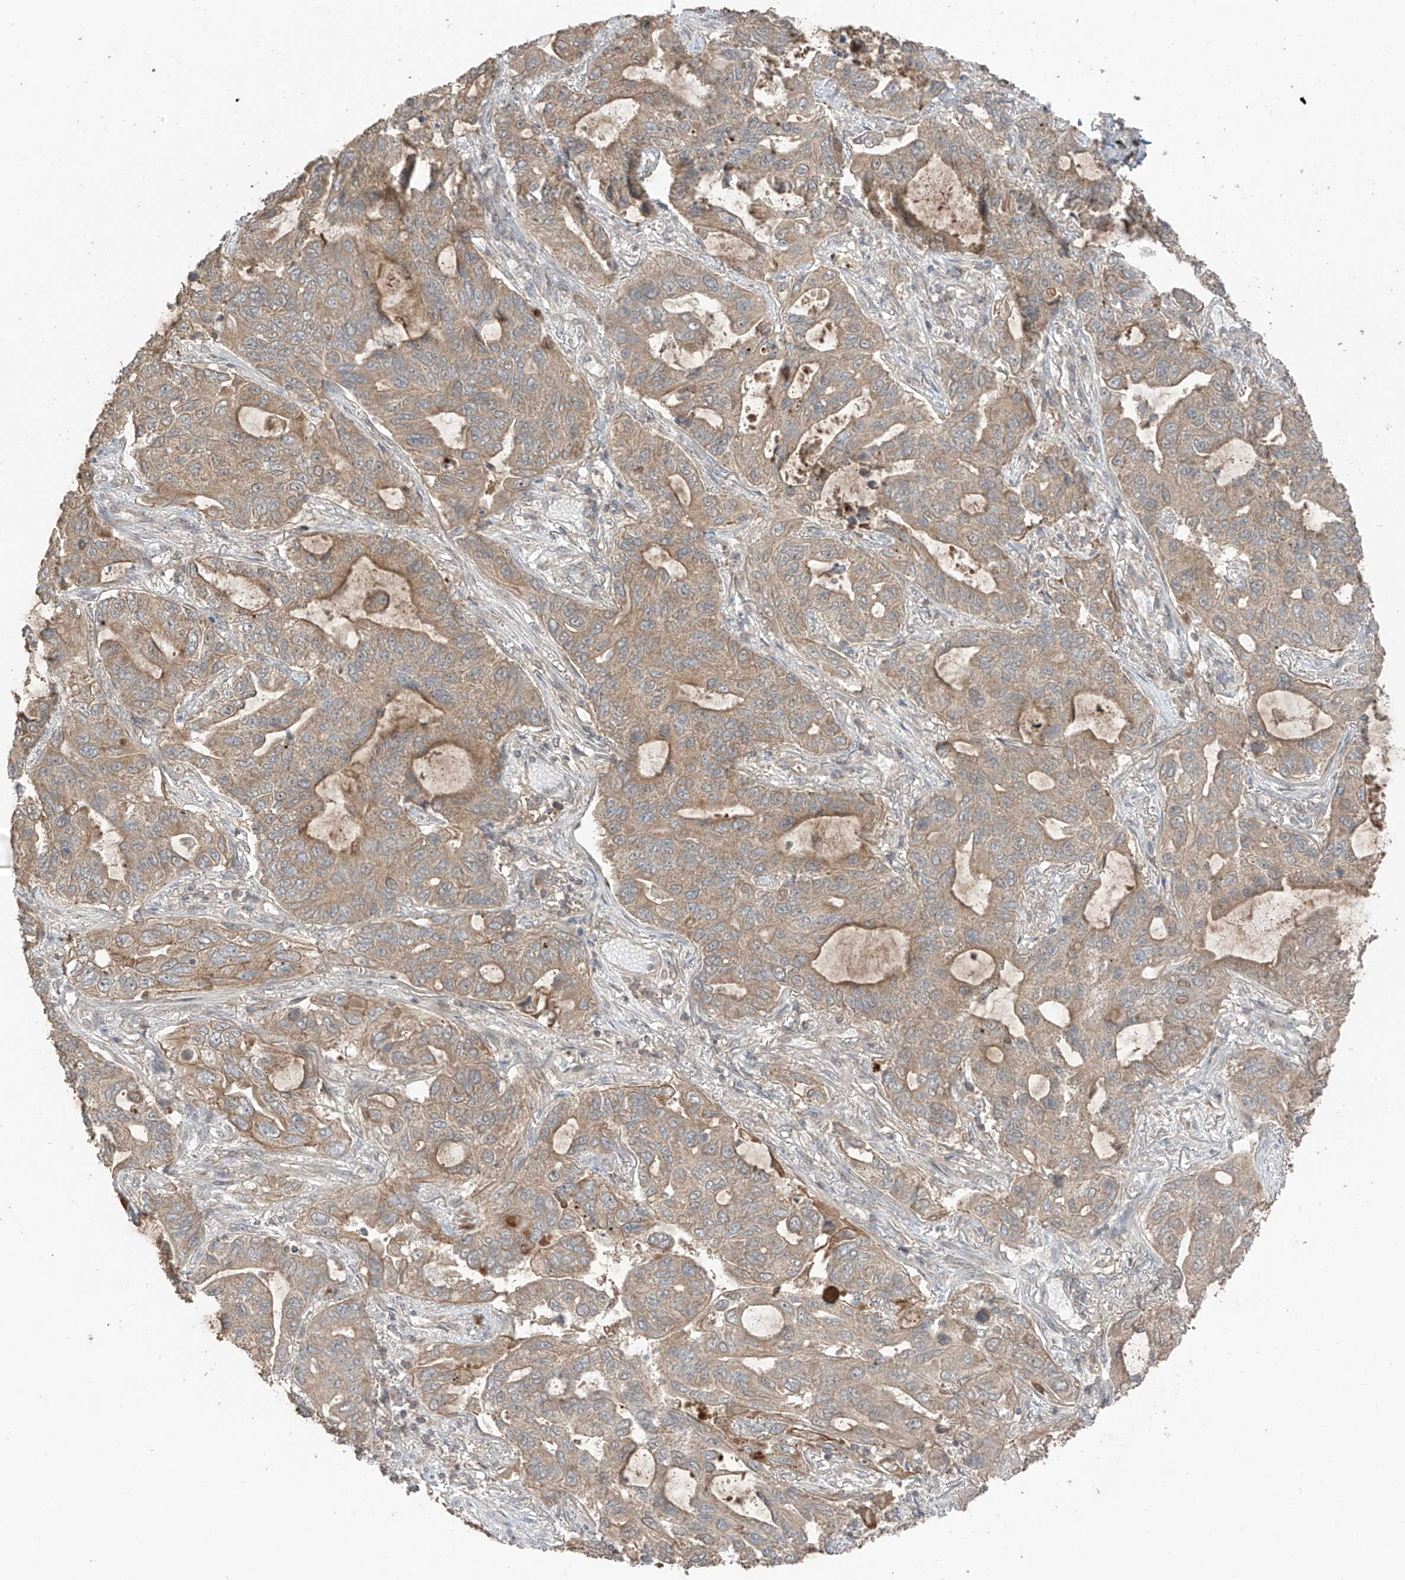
{"staining": {"intensity": "weak", "quantity": "25%-75%", "location": "cytoplasmic/membranous"}, "tissue": "lung cancer", "cell_type": "Tumor cells", "image_type": "cancer", "snomed": [{"axis": "morphology", "description": "Adenocarcinoma, NOS"}, {"axis": "topography", "description": "Lung"}], "caption": "Immunohistochemical staining of adenocarcinoma (lung) displays low levels of weak cytoplasmic/membranous protein positivity in approximately 25%-75% of tumor cells.", "gene": "COLGALT2", "patient": {"sex": "male", "age": 64}}